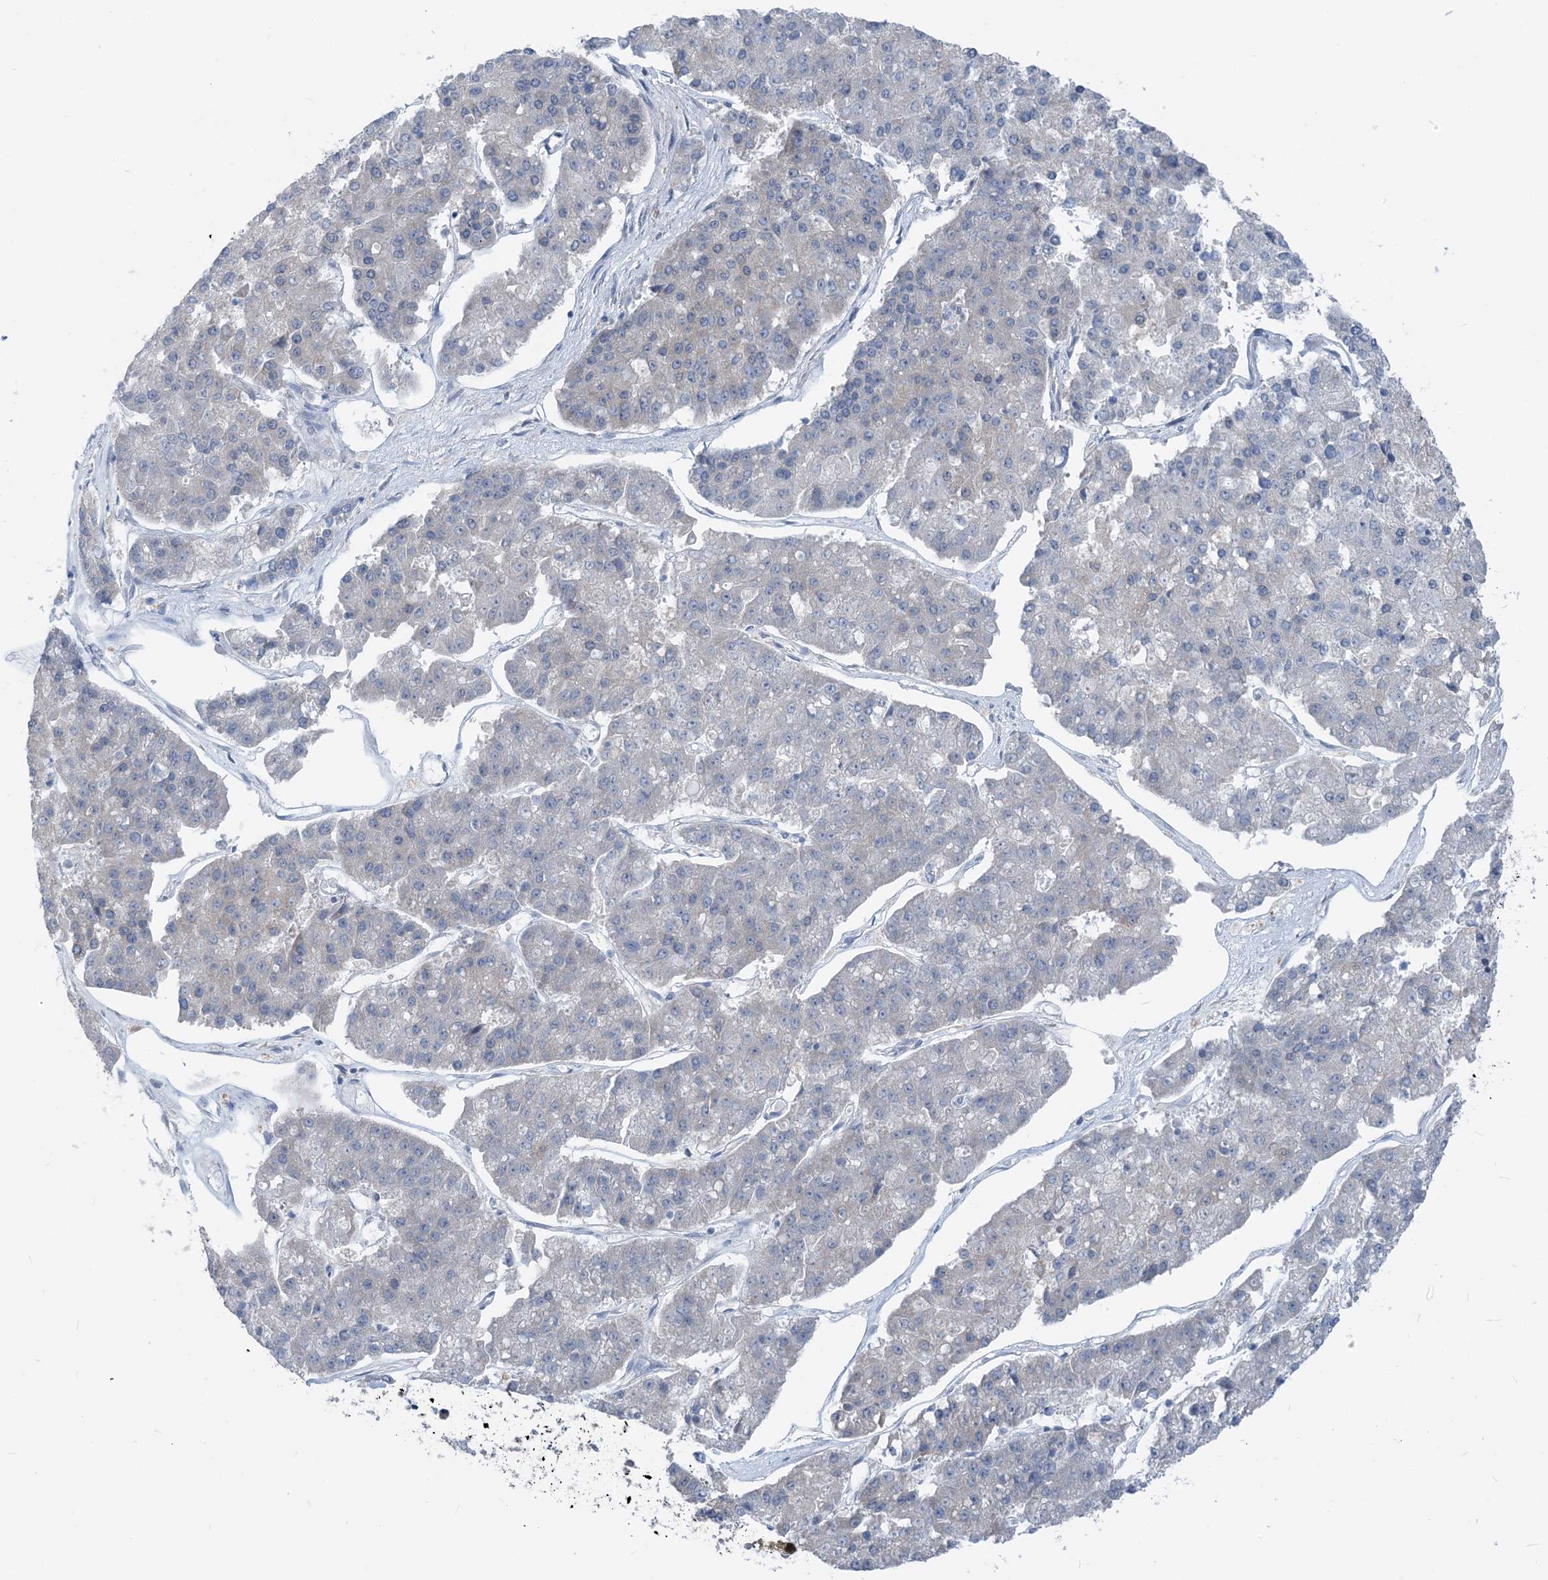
{"staining": {"intensity": "weak", "quantity": "<25%", "location": "cytoplasmic/membranous"}, "tissue": "pancreatic cancer", "cell_type": "Tumor cells", "image_type": "cancer", "snomed": [{"axis": "morphology", "description": "Adenocarcinoma, NOS"}, {"axis": "topography", "description": "Pancreas"}], "caption": "Immunohistochemical staining of human pancreatic cancer (adenocarcinoma) reveals no significant staining in tumor cells. Brightfield microscopy of IHC stained with DAB (brown) and hematoxylin (blue), captured at high magnification.", "gene": "PLEKHA3", "patient": {"sex": "male", "age": 50}}